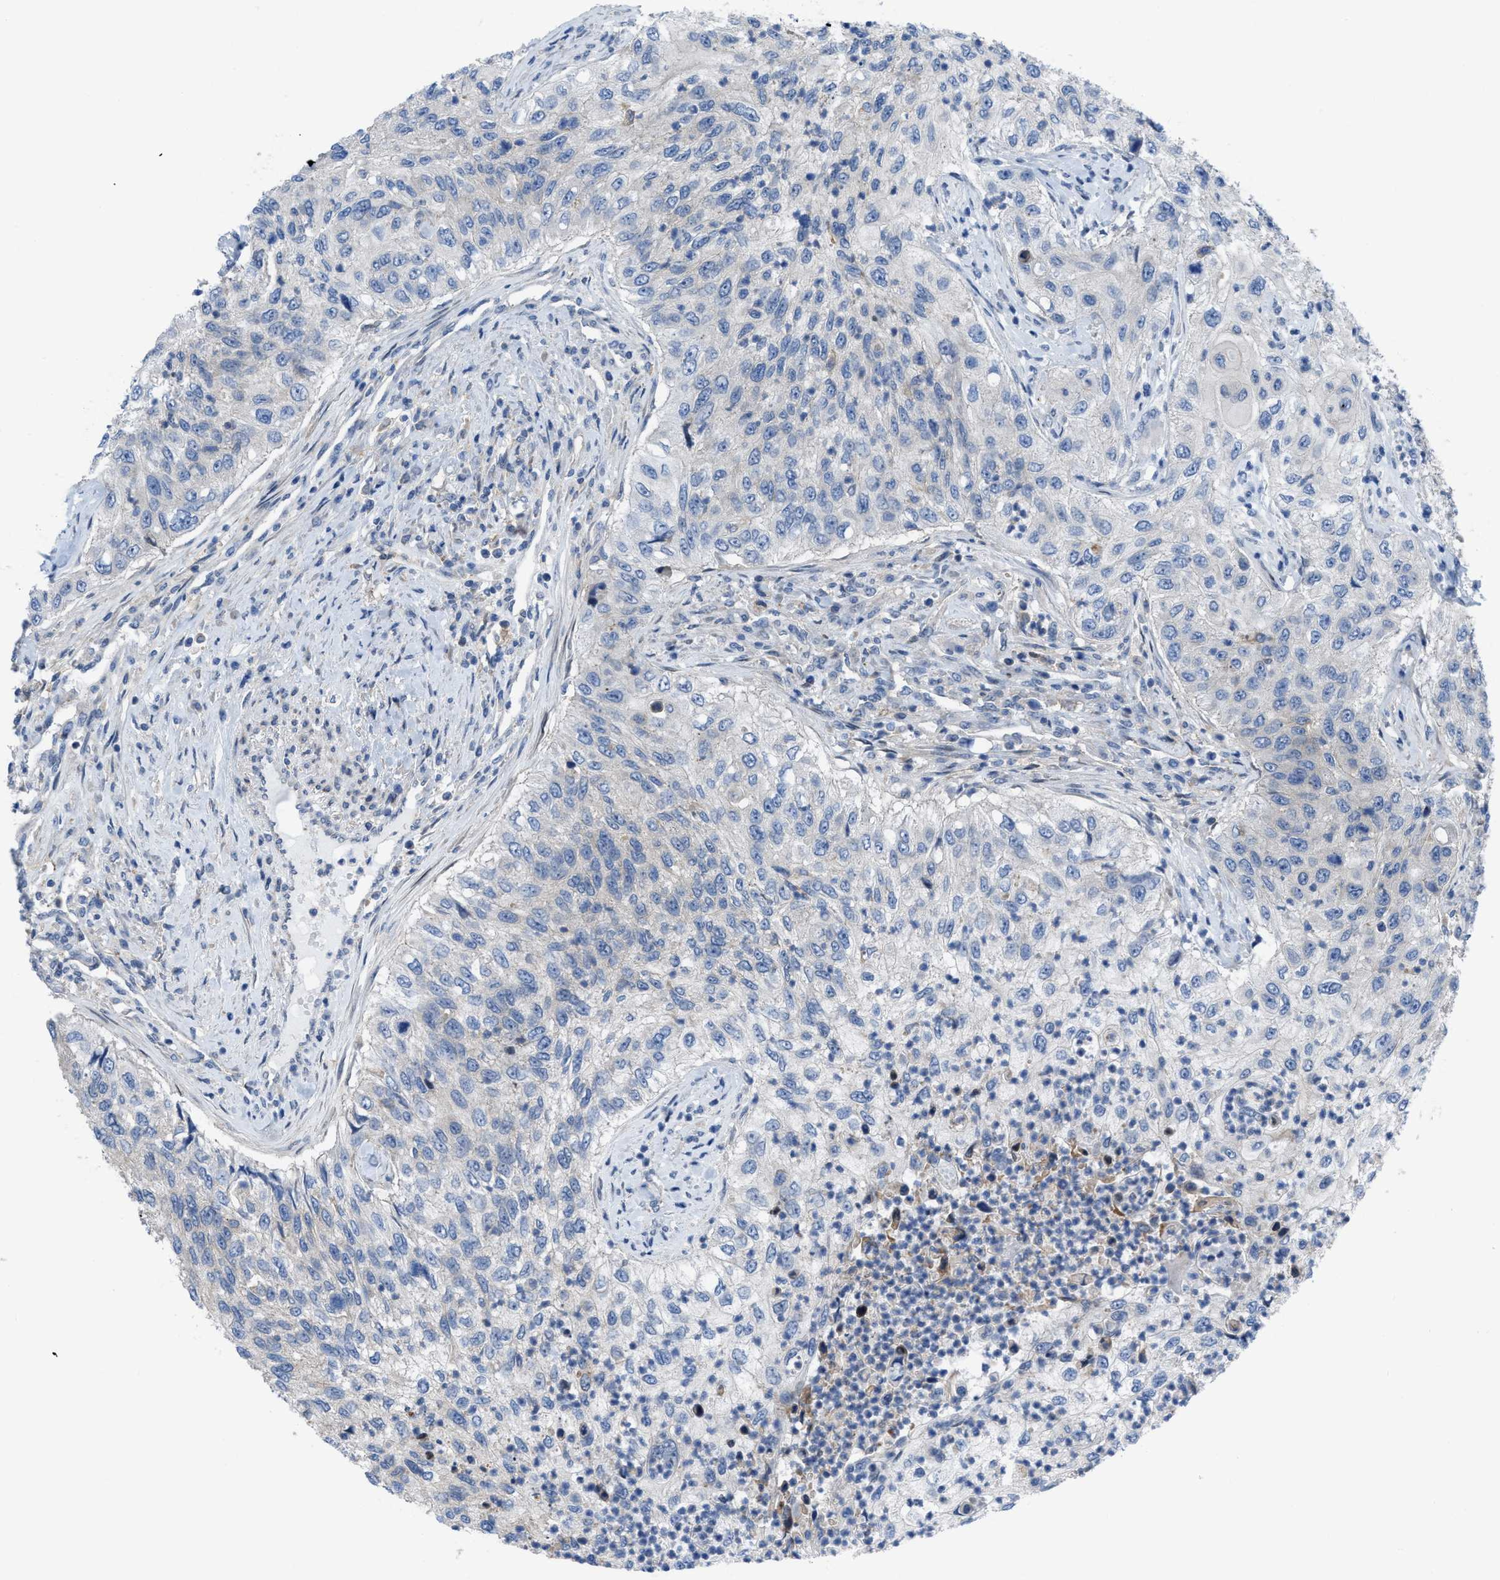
{"staining": {"intensity": "negative", "quantity": "none", "location": "none"}, "tissue": "urothelial cancer", "cell_type": "Tumor cells", "image_type": "cancer", "snomed": [{"axis": "morphology", "description": "Urothelial carcinoma, High grade"}, {"axis": "topography", "description": "Urinary bladder"}], "caption": "Image shows no protein positivity in tumor cells of urothelial cancer tissue.", "gene": "MYO18A", "patient": {"sex": "female", "age": 60}}